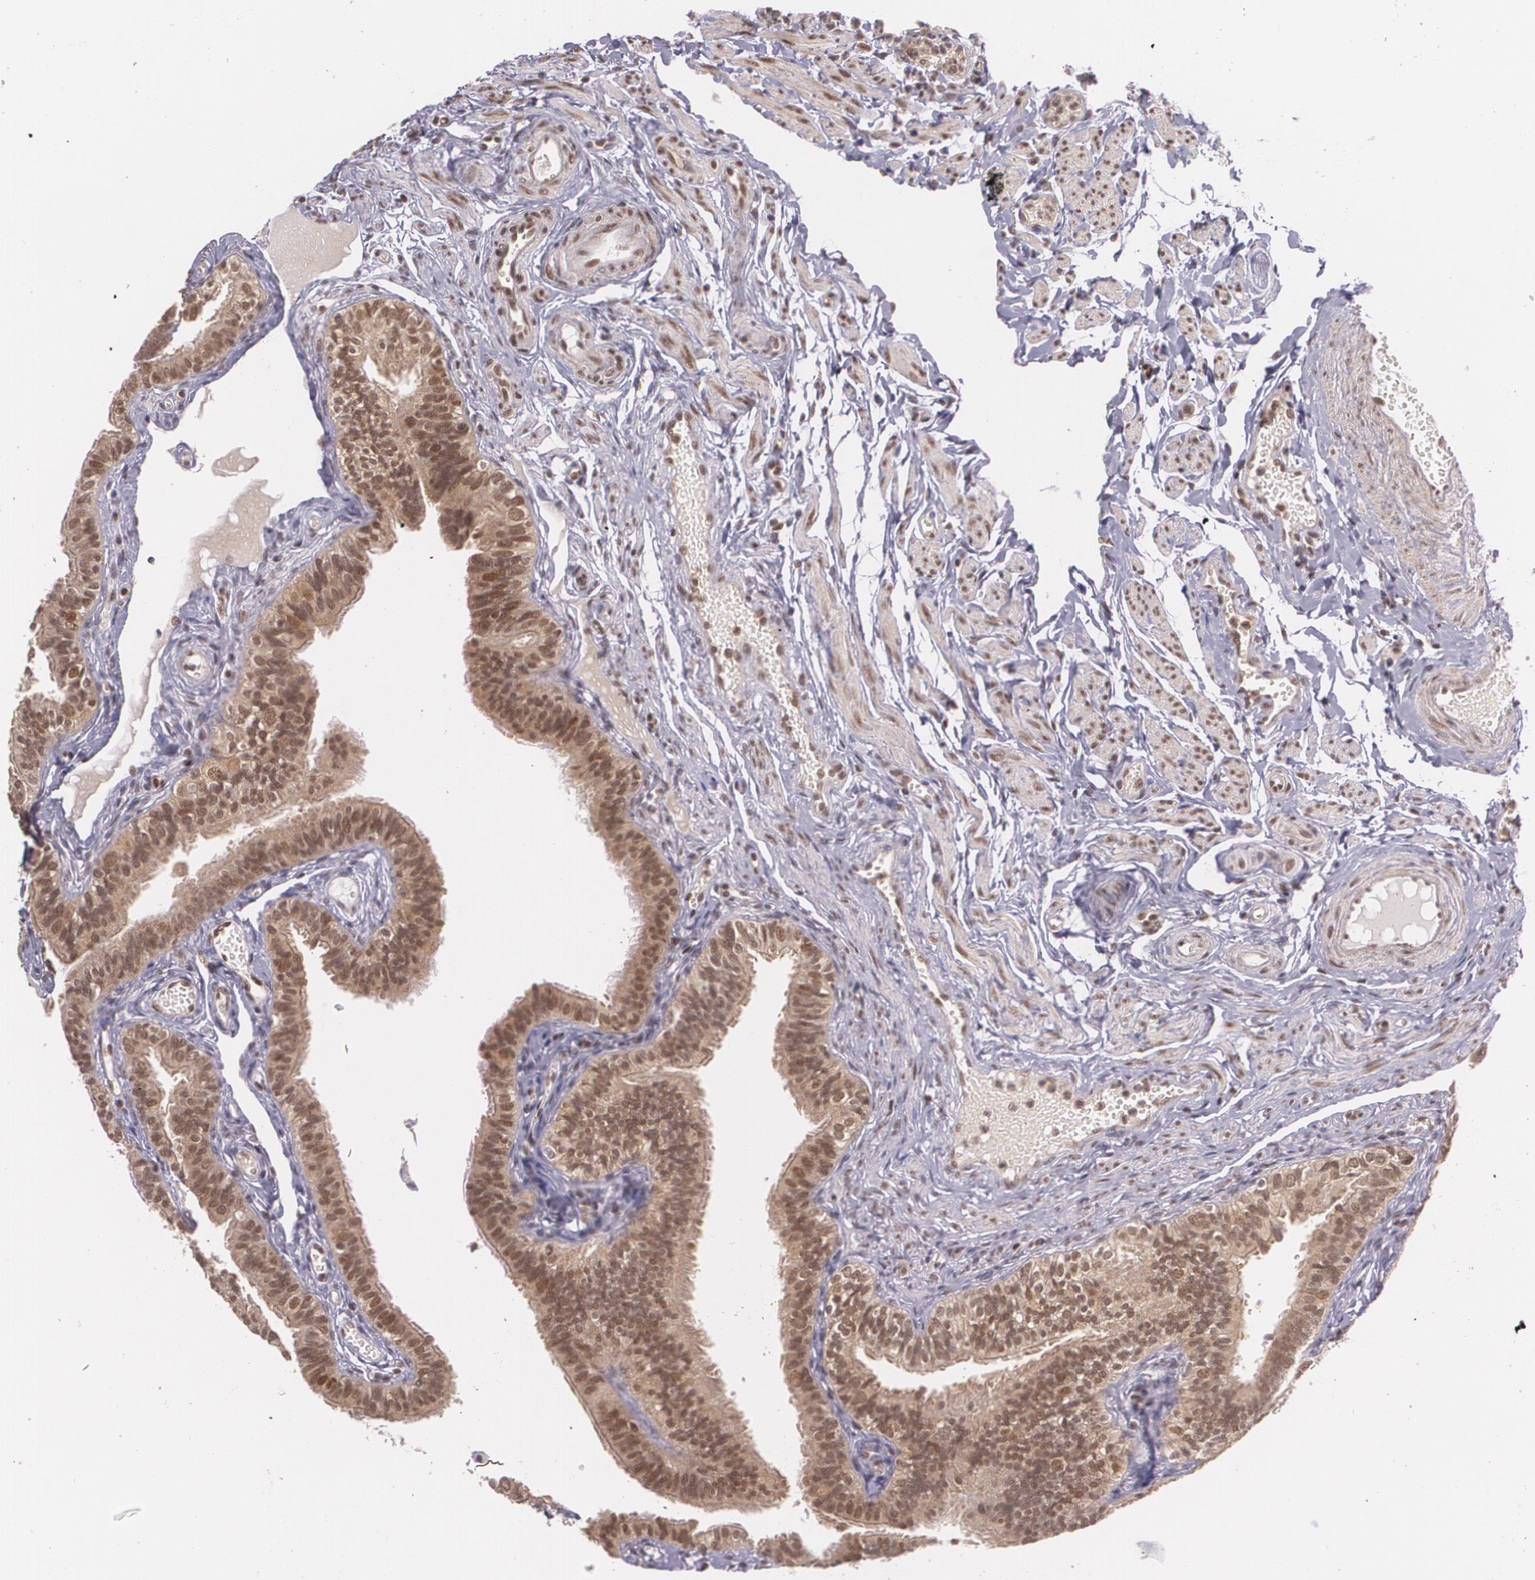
{"staining": {"intensity": "moderate", "quantity": ">75%", "location": "cytoplasmic/membranous,nuclear"}, "tissue": "fallopian tube", "cell_type": "Glandular cells", "image_type": "normal", "snomed": [{"axis": "morphology", "description": "Normal tissue, NOS"}, {"axis": "morphology", "description": "Dermoid, NOS"}, {"axis": "topography", "description": "Fallopian tube"}], "caption": "Immunohistochemistry image of benign fallopian tube: human fallopian tube stained using immunohistochemistry (IHC) shows medium levels of moderate protein expression localized specifically in the cytoplasmic/membranous,nuclear of glandular cells, appearing as a cytoplasmic/membranous,nuclear brown color.", "gene": "CUL2", "patient": {"sex": "female", "age": 33}}